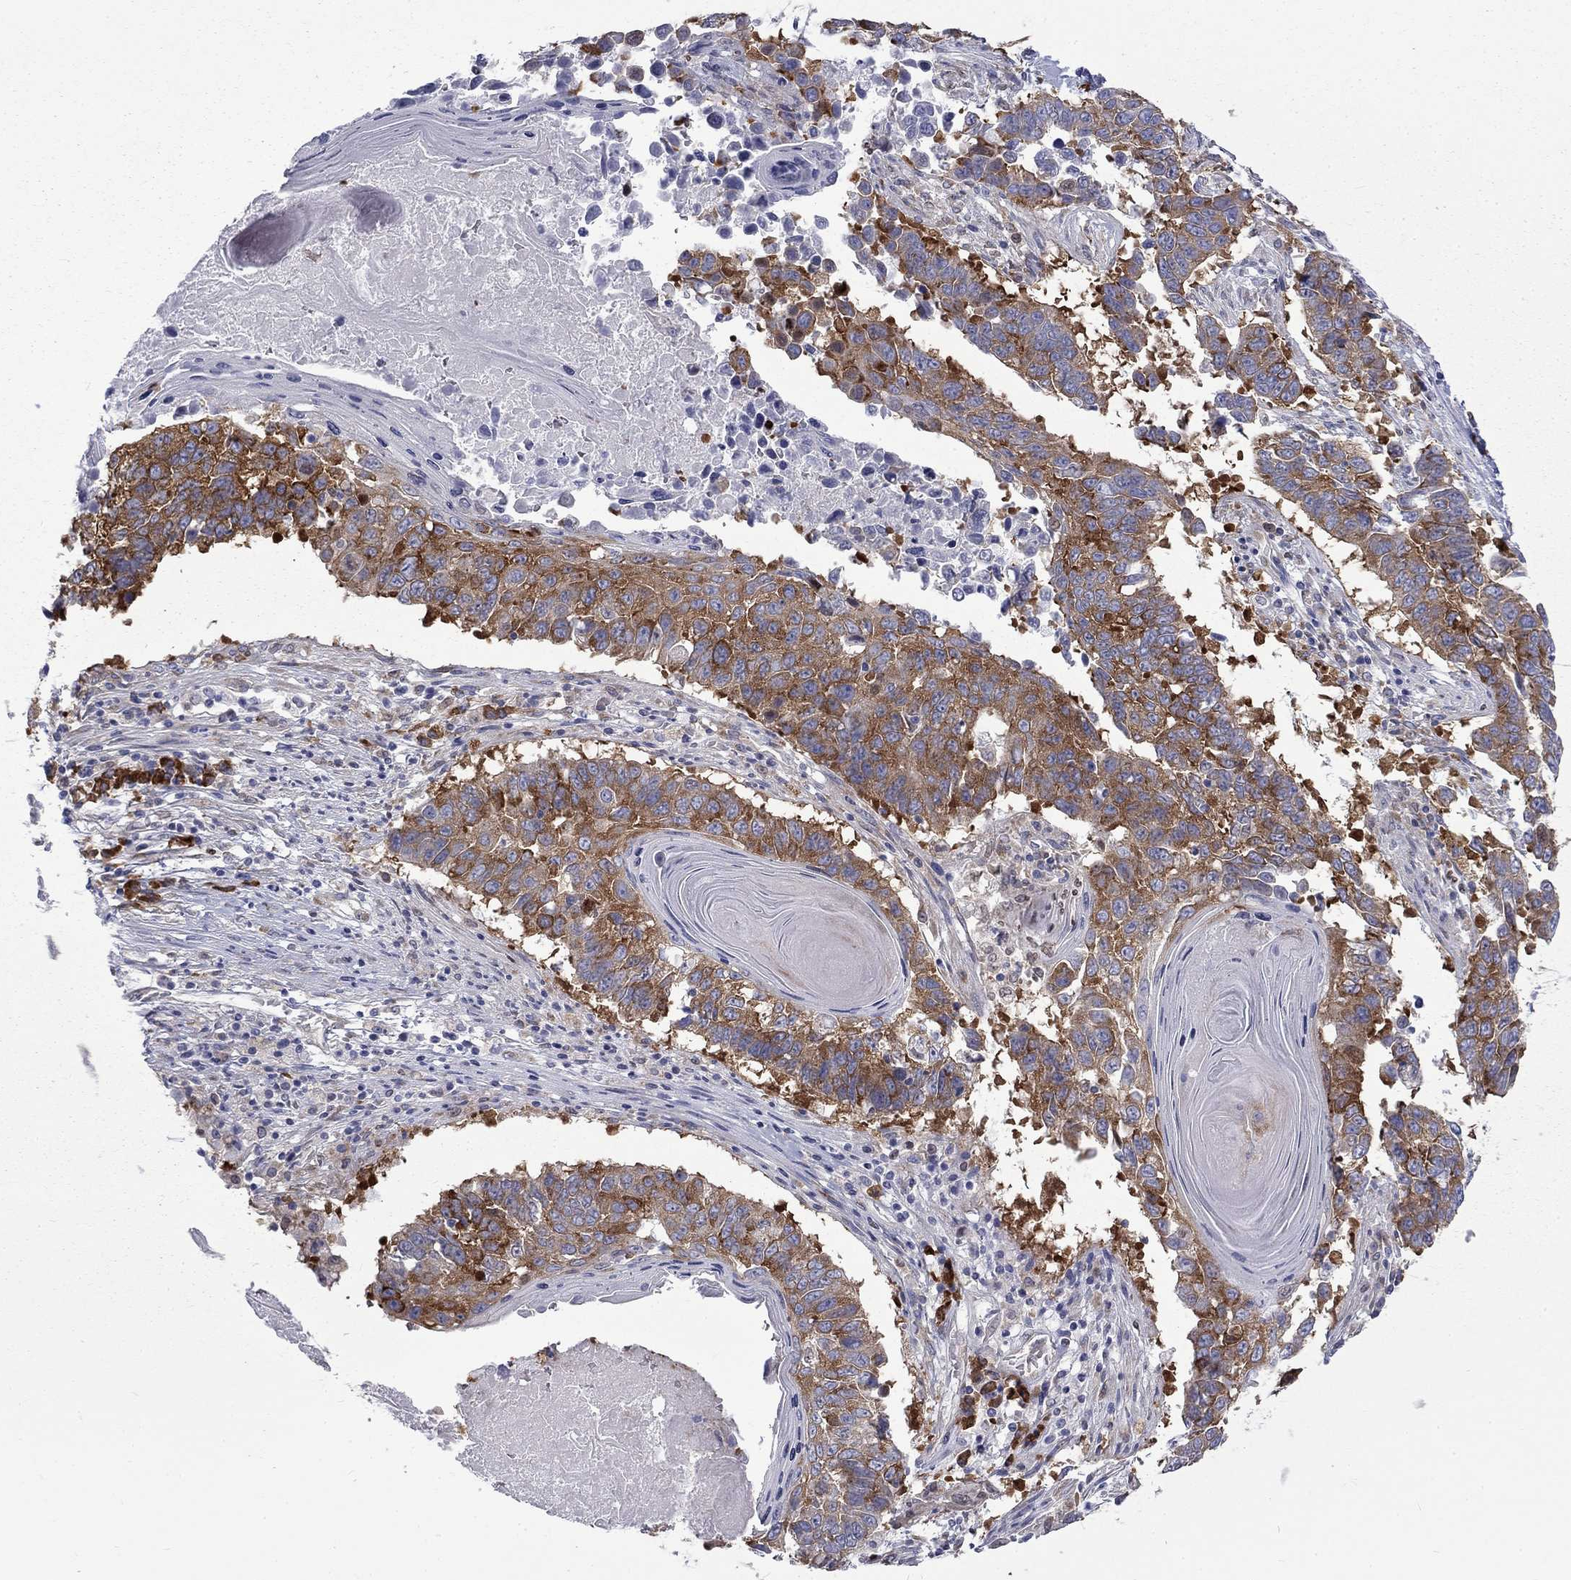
{"staining": {"intensity": "strong", "quantity": ">75%", "location": "cytoplasmic/membranous"}, "tissue": "lung cancer", "cell_type": "Tumor cells", "image_type": "cancer", "snomed": [{"axis": "morphology", "description": "Squamous cell carcinoma, NOS"}, {"axis": "topography", "description": "Lung"}], "caption": "Protein expression analysis of human lung cancer reveals strong cytoplasmic/membranous positivity in about >75% of tumor cells. (DAB (3,3'-diaminobenzidine) IHC, brown staining for protein, blue staining for nuclei).", "gene": "PABPC4", "patient": {"sex": "male", "age": 73}}